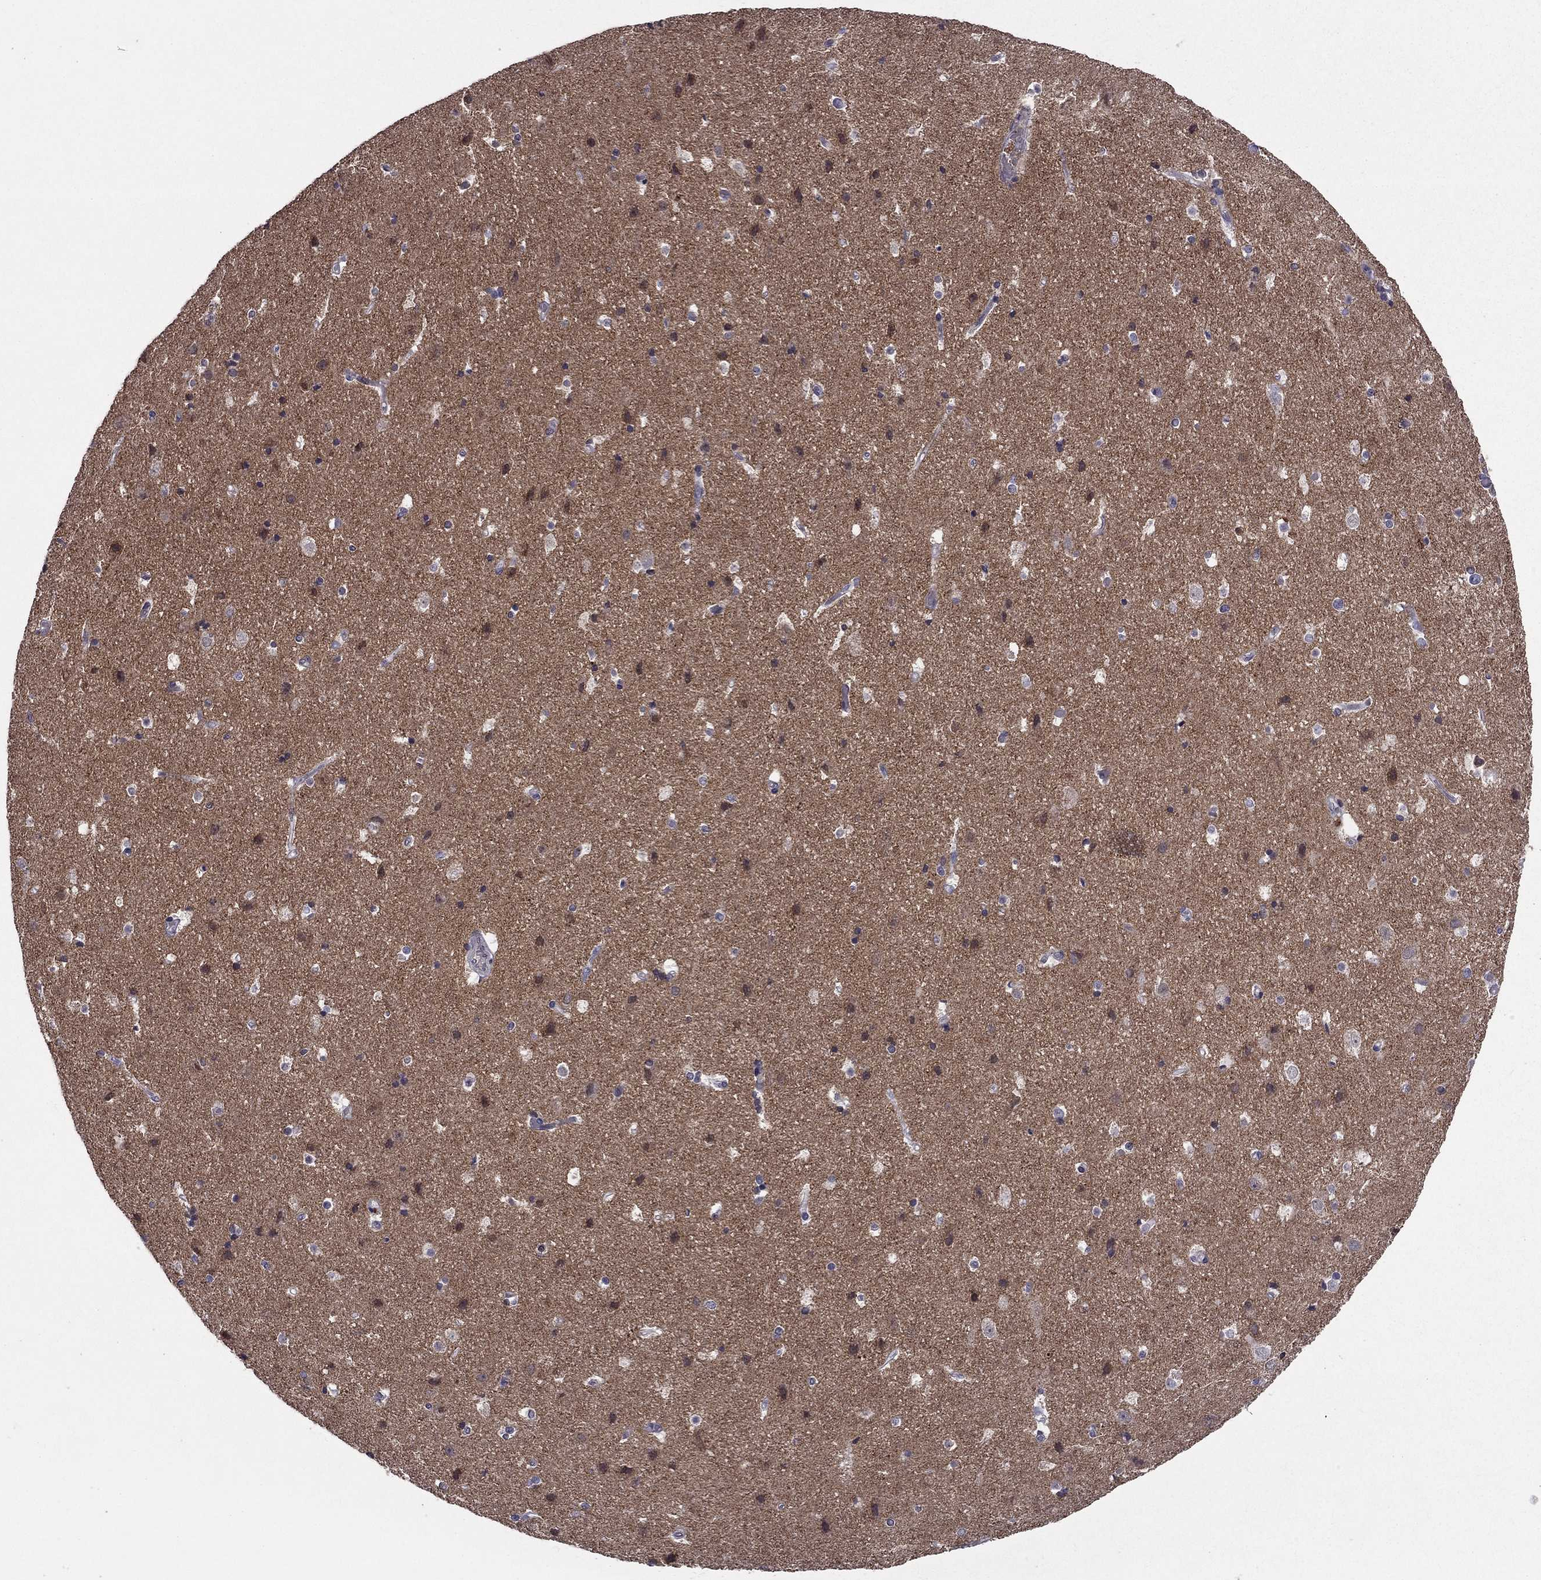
{"staining": {"intensity": "negative", "quantity": "none", "location": "none"}, "tissue": "cerebral cortex", "cell_type": "Endothelial cells", "image_type": "normal", "snomed": [{"axis": "morphology", "description": "Normal tissue, NOS"}, {"axis": "topography", "description": "Cerebral cortex"}], "caption": "This is an immunohistochemistry micrograph of benign human cerebral cortex. There is no positivity in endothelial cells.", "gene": "HCN1", "patient": {"sex": "female", "age": 52}}